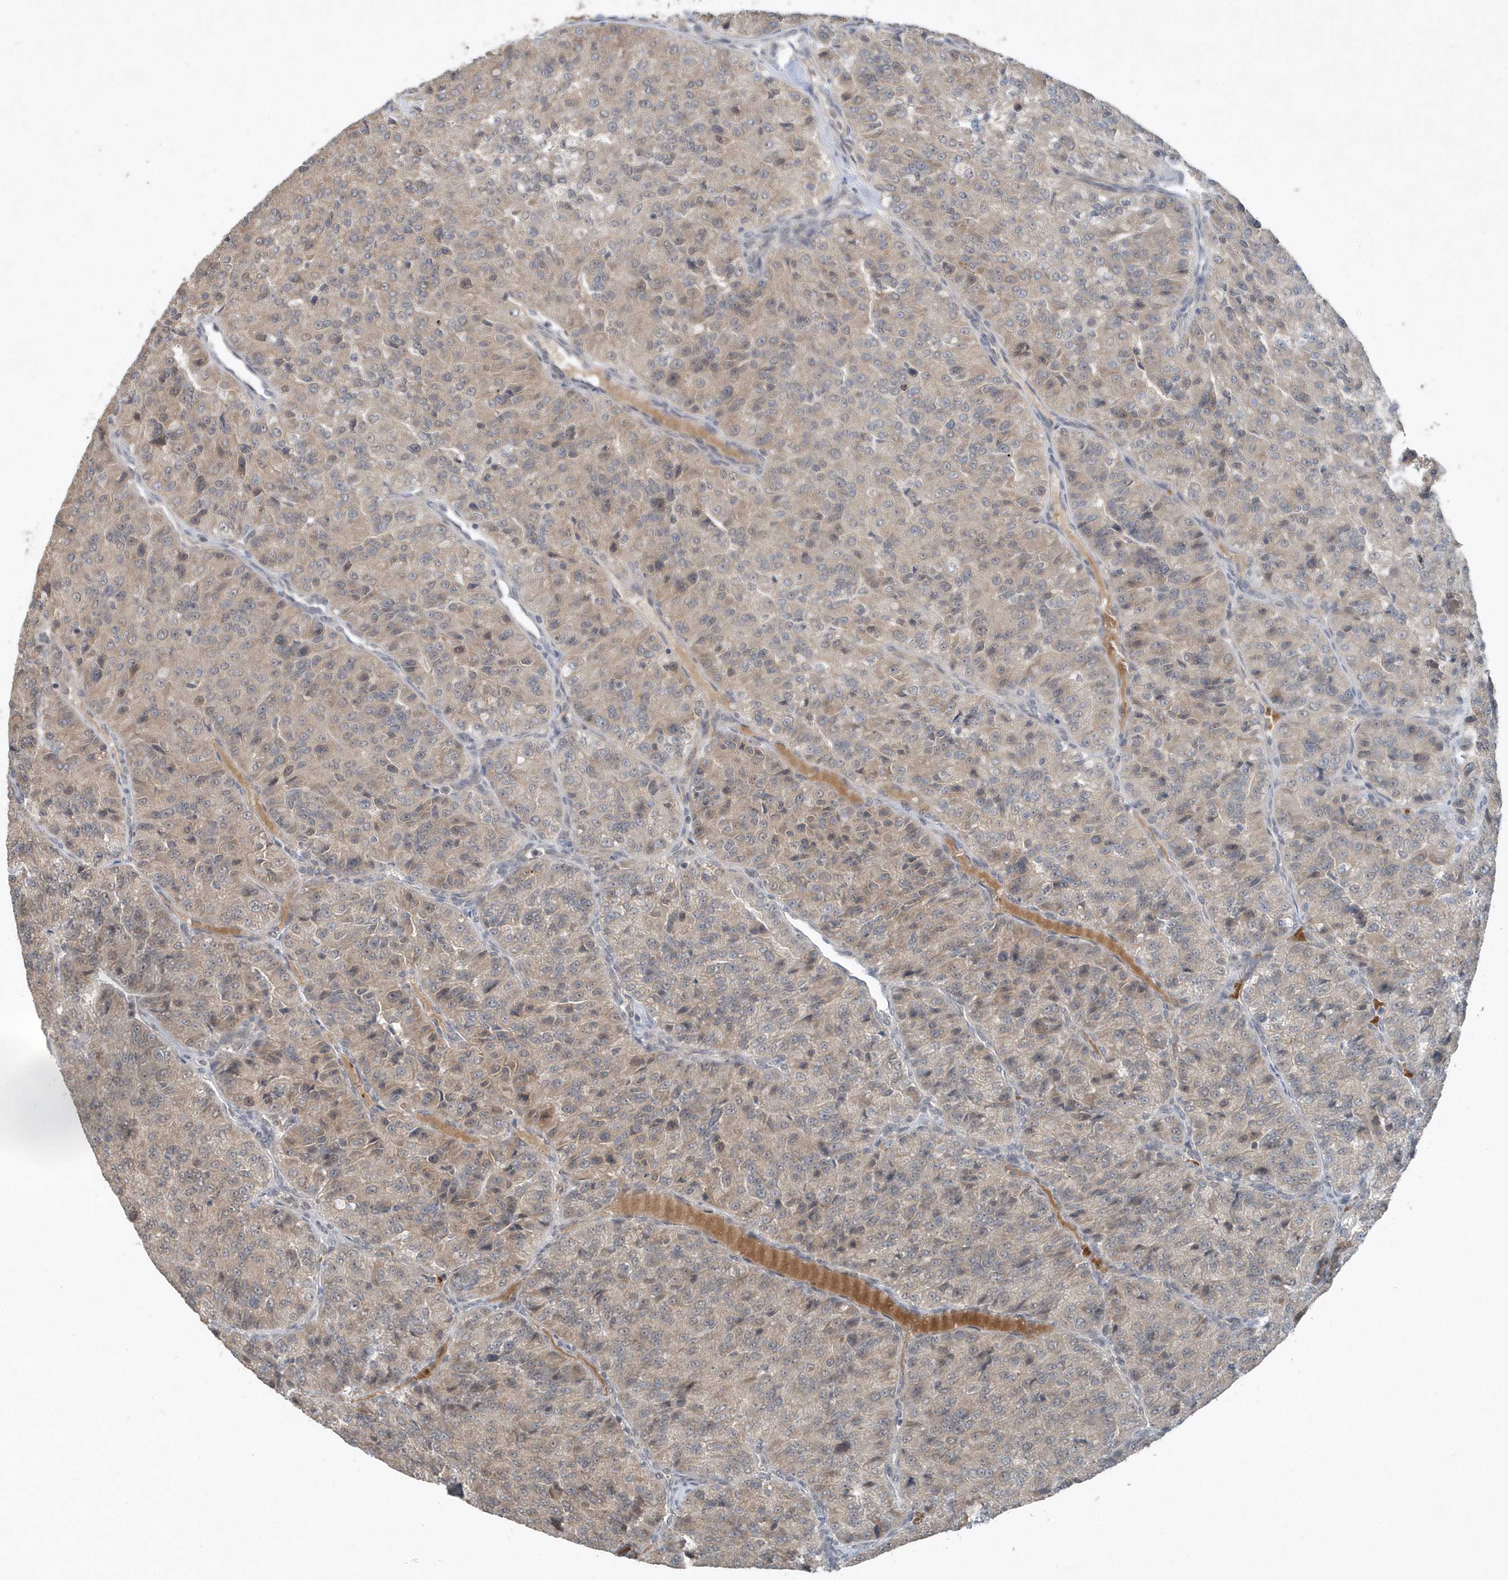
{"staining": {"intensity": "weak", "quantity": ">75%", "location": "cytoplasmic/membranous"}, "tissue": "renal cancer", "cell_type": "Tumor cells", "image_type": "cancer", "snomed": [{"axis": "morphology", "description": "Adenocarcinoma, NOS"}, {"axis": "topography", "description": "Kidney"}], "caption": "A brown stain shows weak cytoplasmic/membranous positivity of a protein in human adenocarcinoma (renal) tumor cells. The protein is stained brown, and the nuclei are stained in blue (DAB IHC with brightfield microscopy, high magnification).", "gene": "QTRT2", "patient": {"sex": "female", "age": 63}}